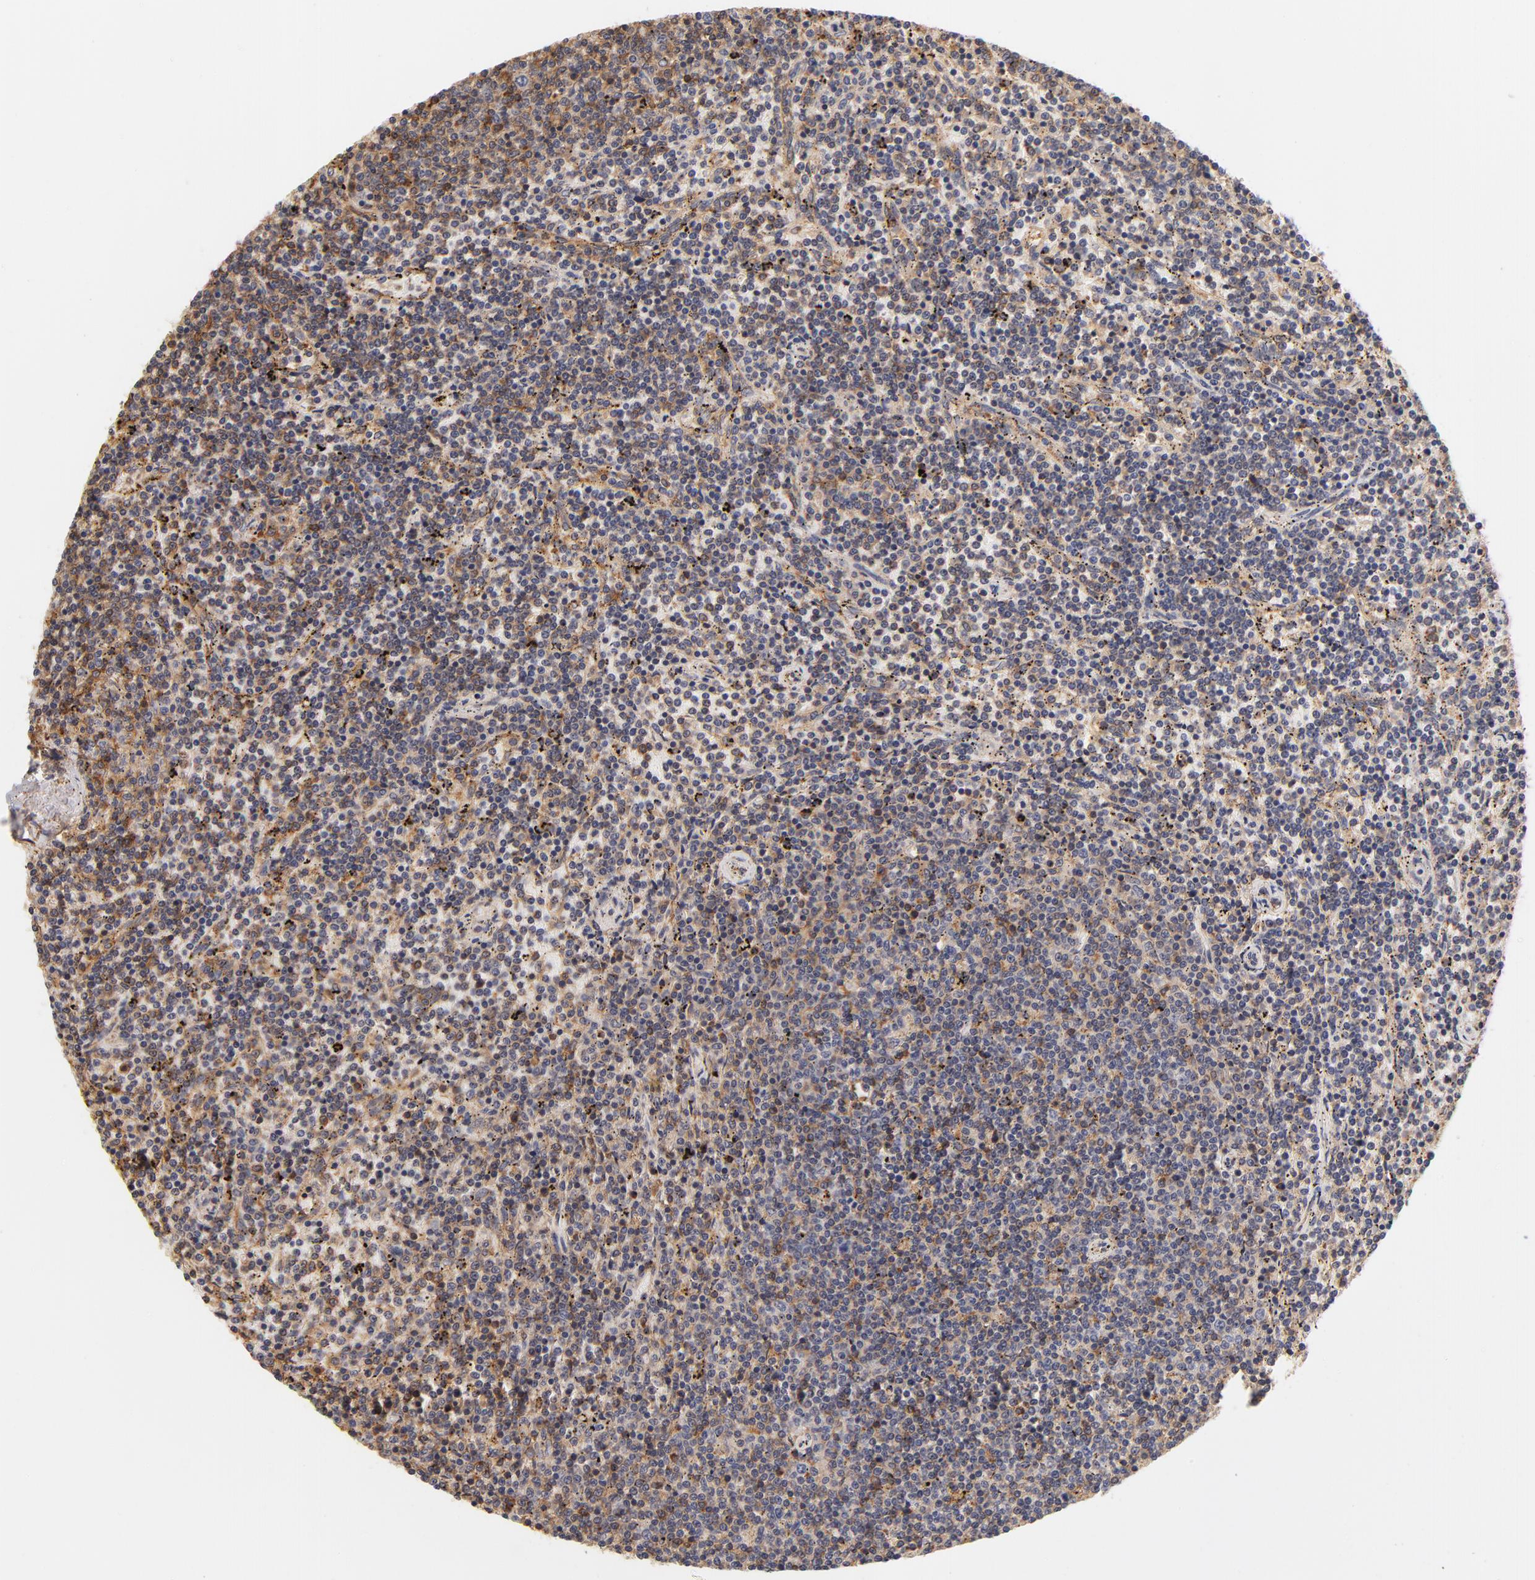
{"staining": {"intensity": "weak", "quantity": "25%-75%", "location": "cytoplasmic/membranous"}, "tissue": "lymphoma", "cell_type": "Tumor cells", "image_type": "cancer", "snomed": [{"axis": "morphology", "description": "Malignant lymphoma, non-Hodgkin's type, Low grade"}, {"axis": "topography", "description": "Spleen"}], "caption": "Human lymphoma stained with a protein marker displays weak staining in tumor cells.", "gene": "FCMR", "patient": {"sex": "female", "age": 50}}